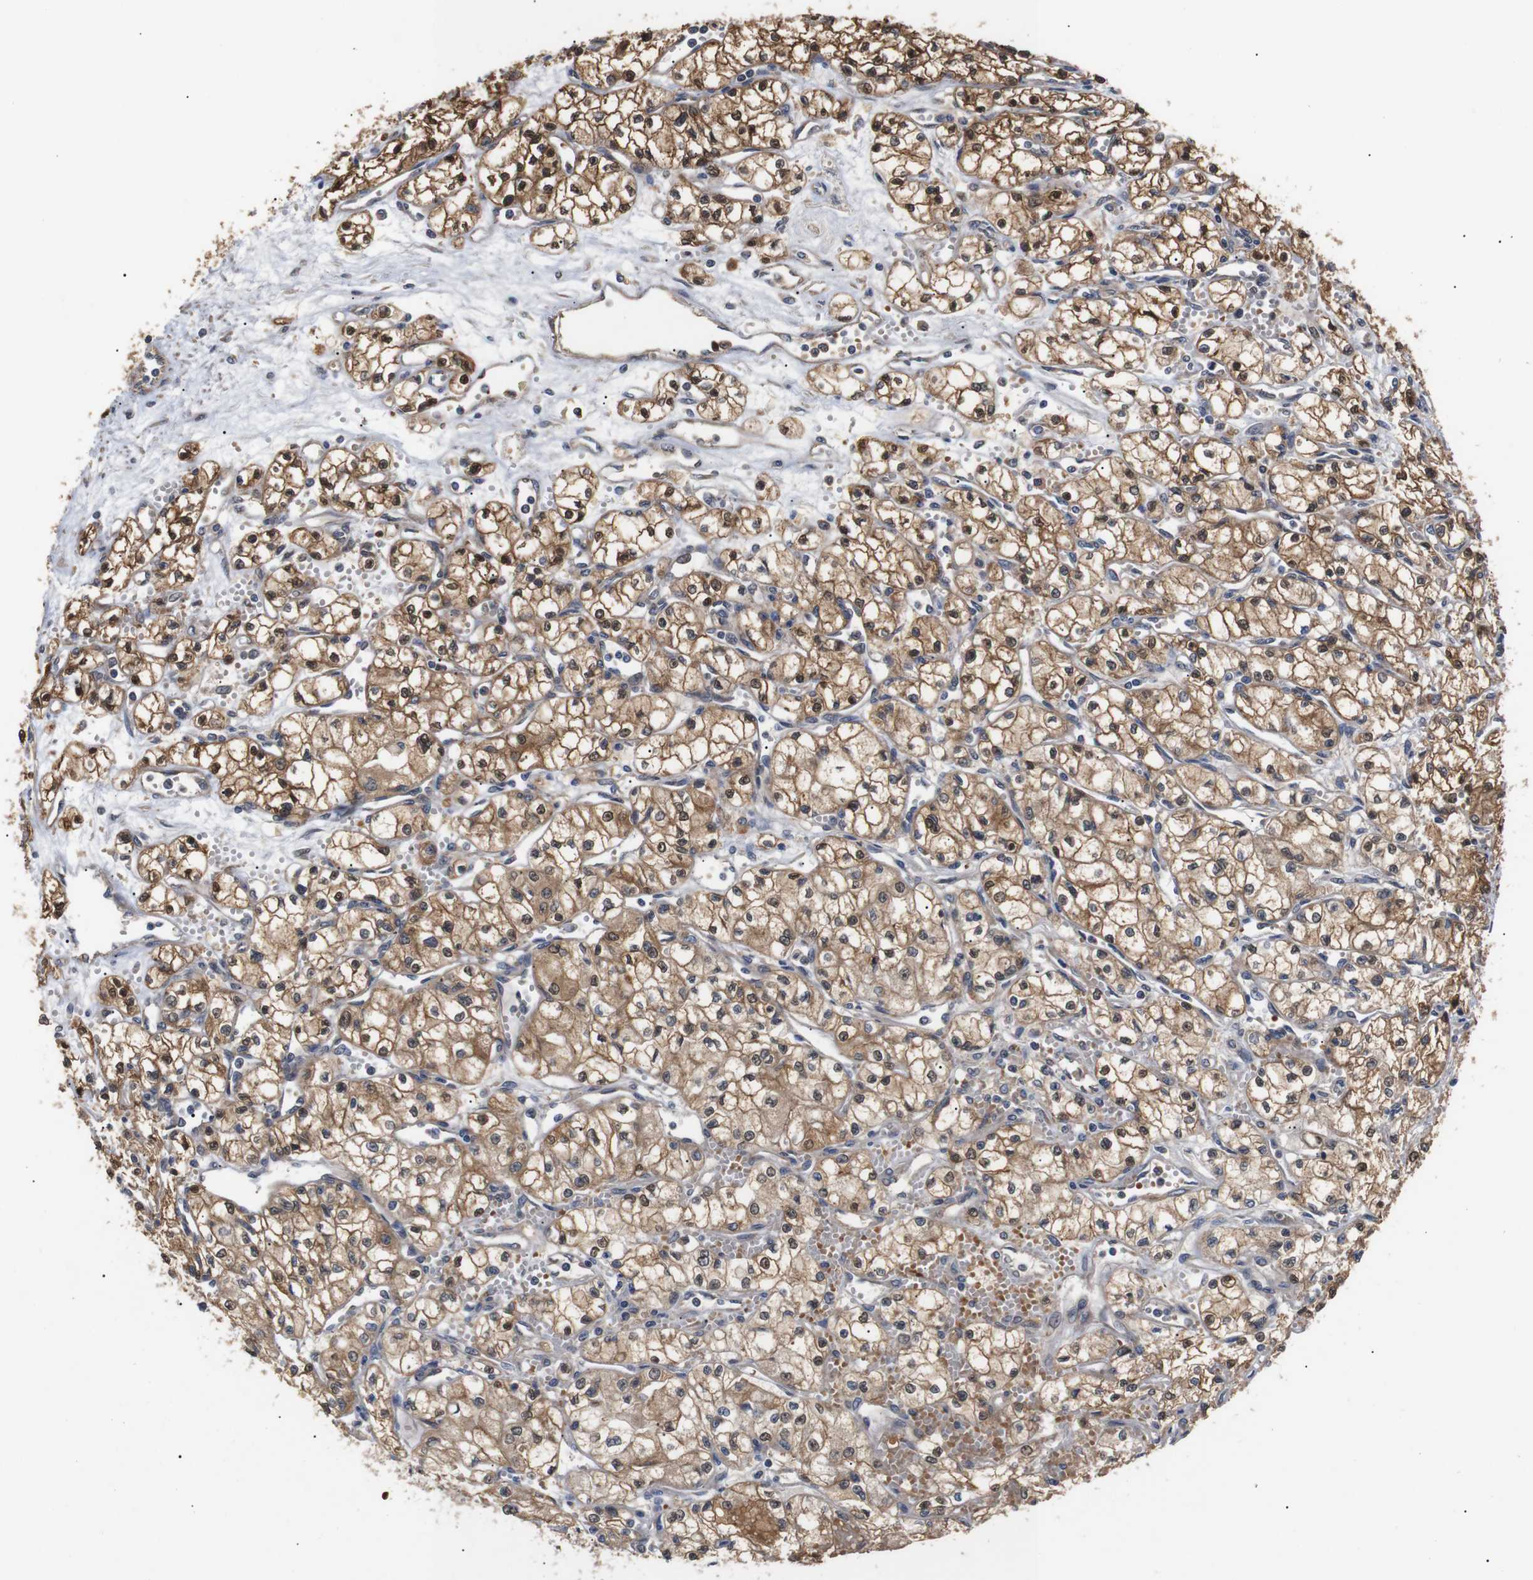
{"staining": {"intensity": "strong", "quantity": ">75%", "location": "cytoplasmic/membranous"}, "tissue": "renal cancer", "cell_type": "Tumor cells", "image_type": "cancer", "snomed": [{"axis": "morphology", "description": "Normal tissue, NOS"}, {"axis": "morphology", "description": "Adenocarcinoma, NOS"}, {"axis": "topography", "description": "Kidney"}], "caption": "A high amount of strong cytoplasmic/membranous staining is seen in approximately >75% of tumor cells in renal adenocarcinoma tissue. (DAB IHC with brightfield microscopy, high magnification).", "gene": "DDR1", "patient": {"sex": "male", "age": 59}}